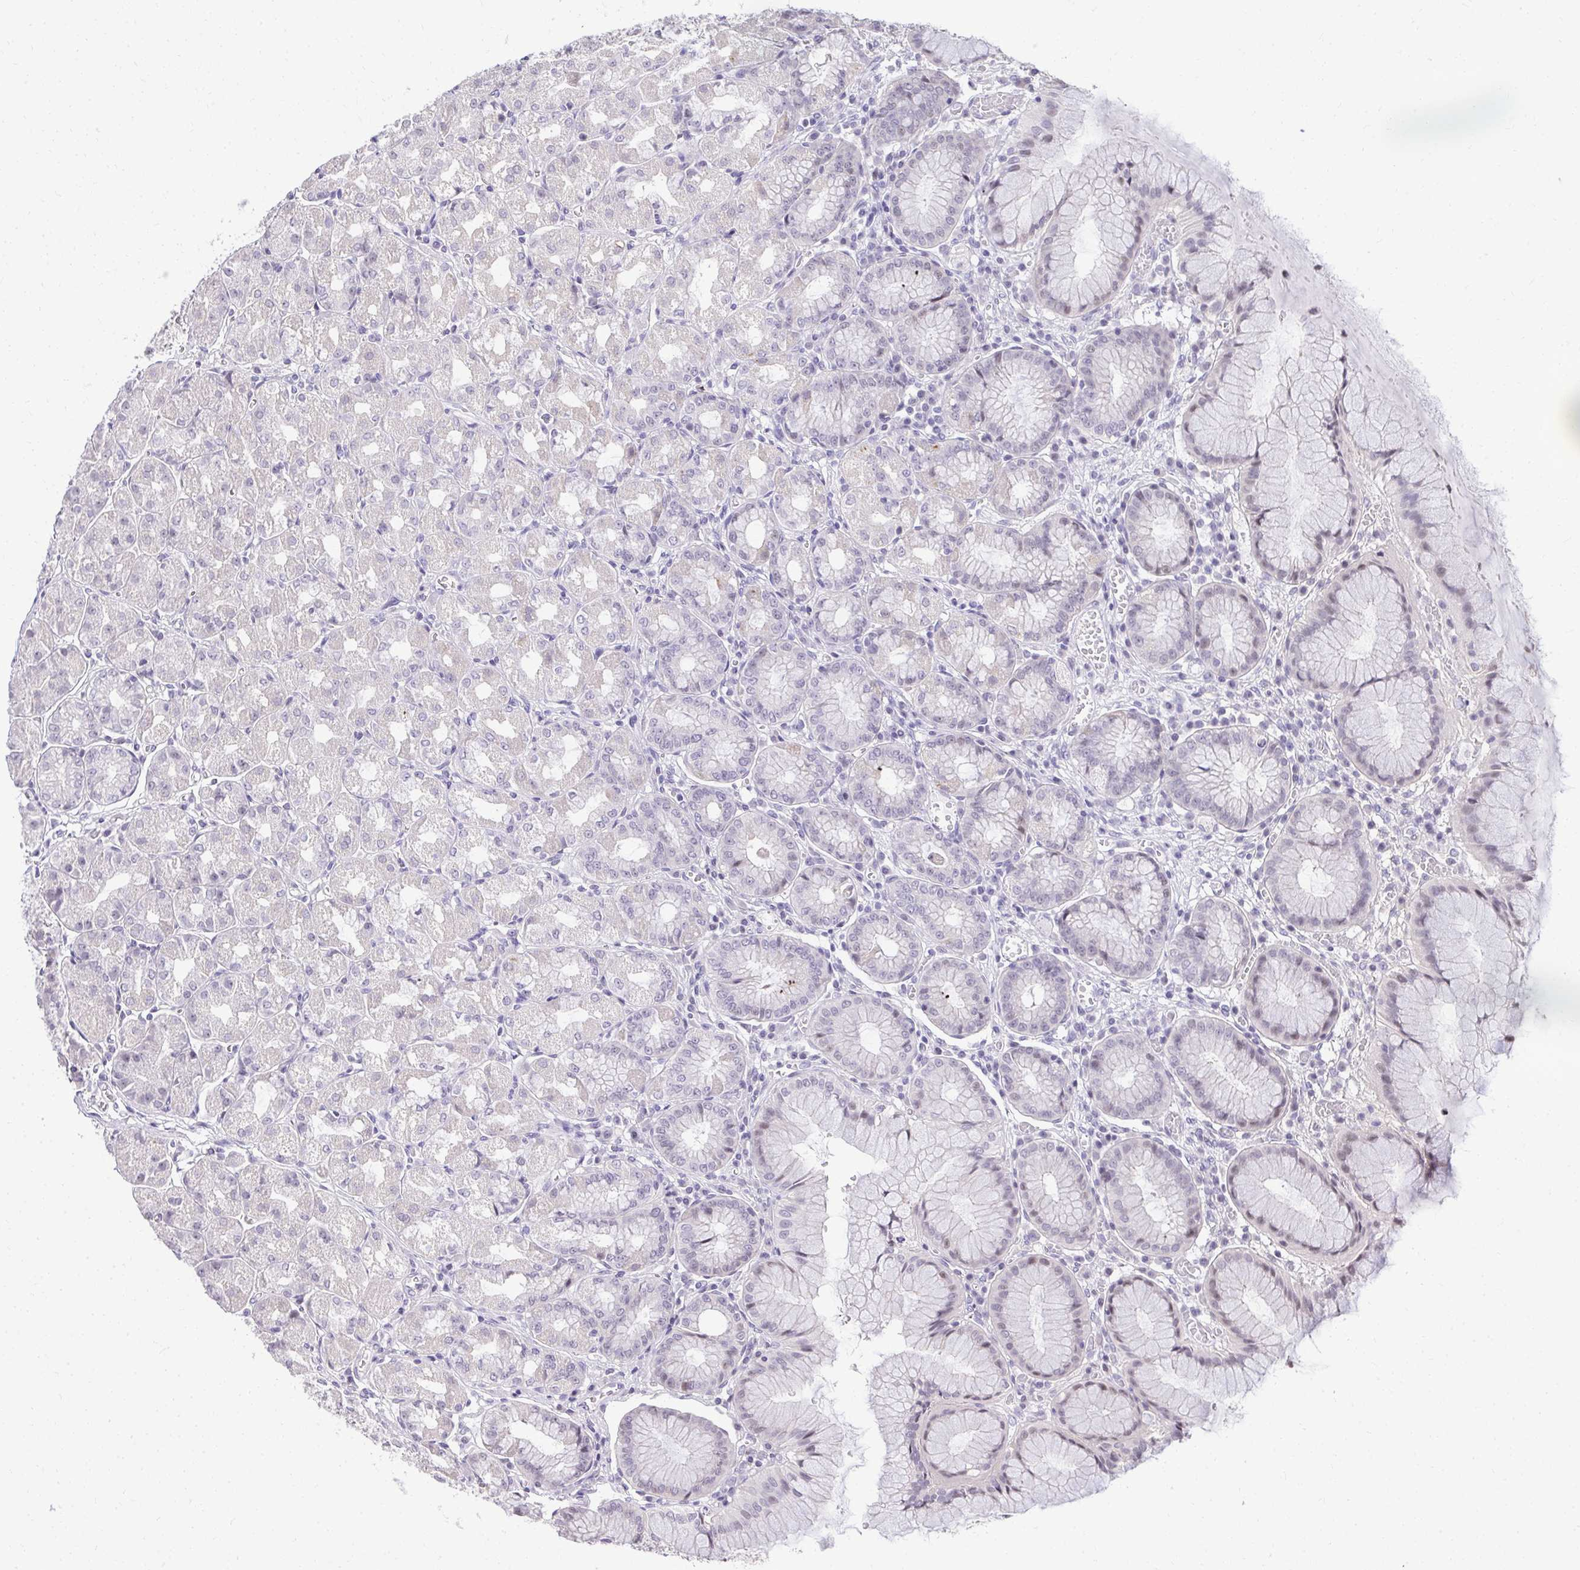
{"staining": {"intensity": "weak", "quantity": "<25%", "location": "nuclear"}, "tissue": "stomach", "cell_type": "Glandular cells", "image_type": "normal", "snomed": [{"axis": "morphology", "description": "Normal tissue, NOS"}, {"axis": "topography", "description": "Stomach"}], "caption": "Immunohistochemical staining of benign human stomach shows no significant positivity in glandular cells. Nuclei are stained in blue.", "gene": "EID3", "patient": {"sex": "male", "age": 55}}